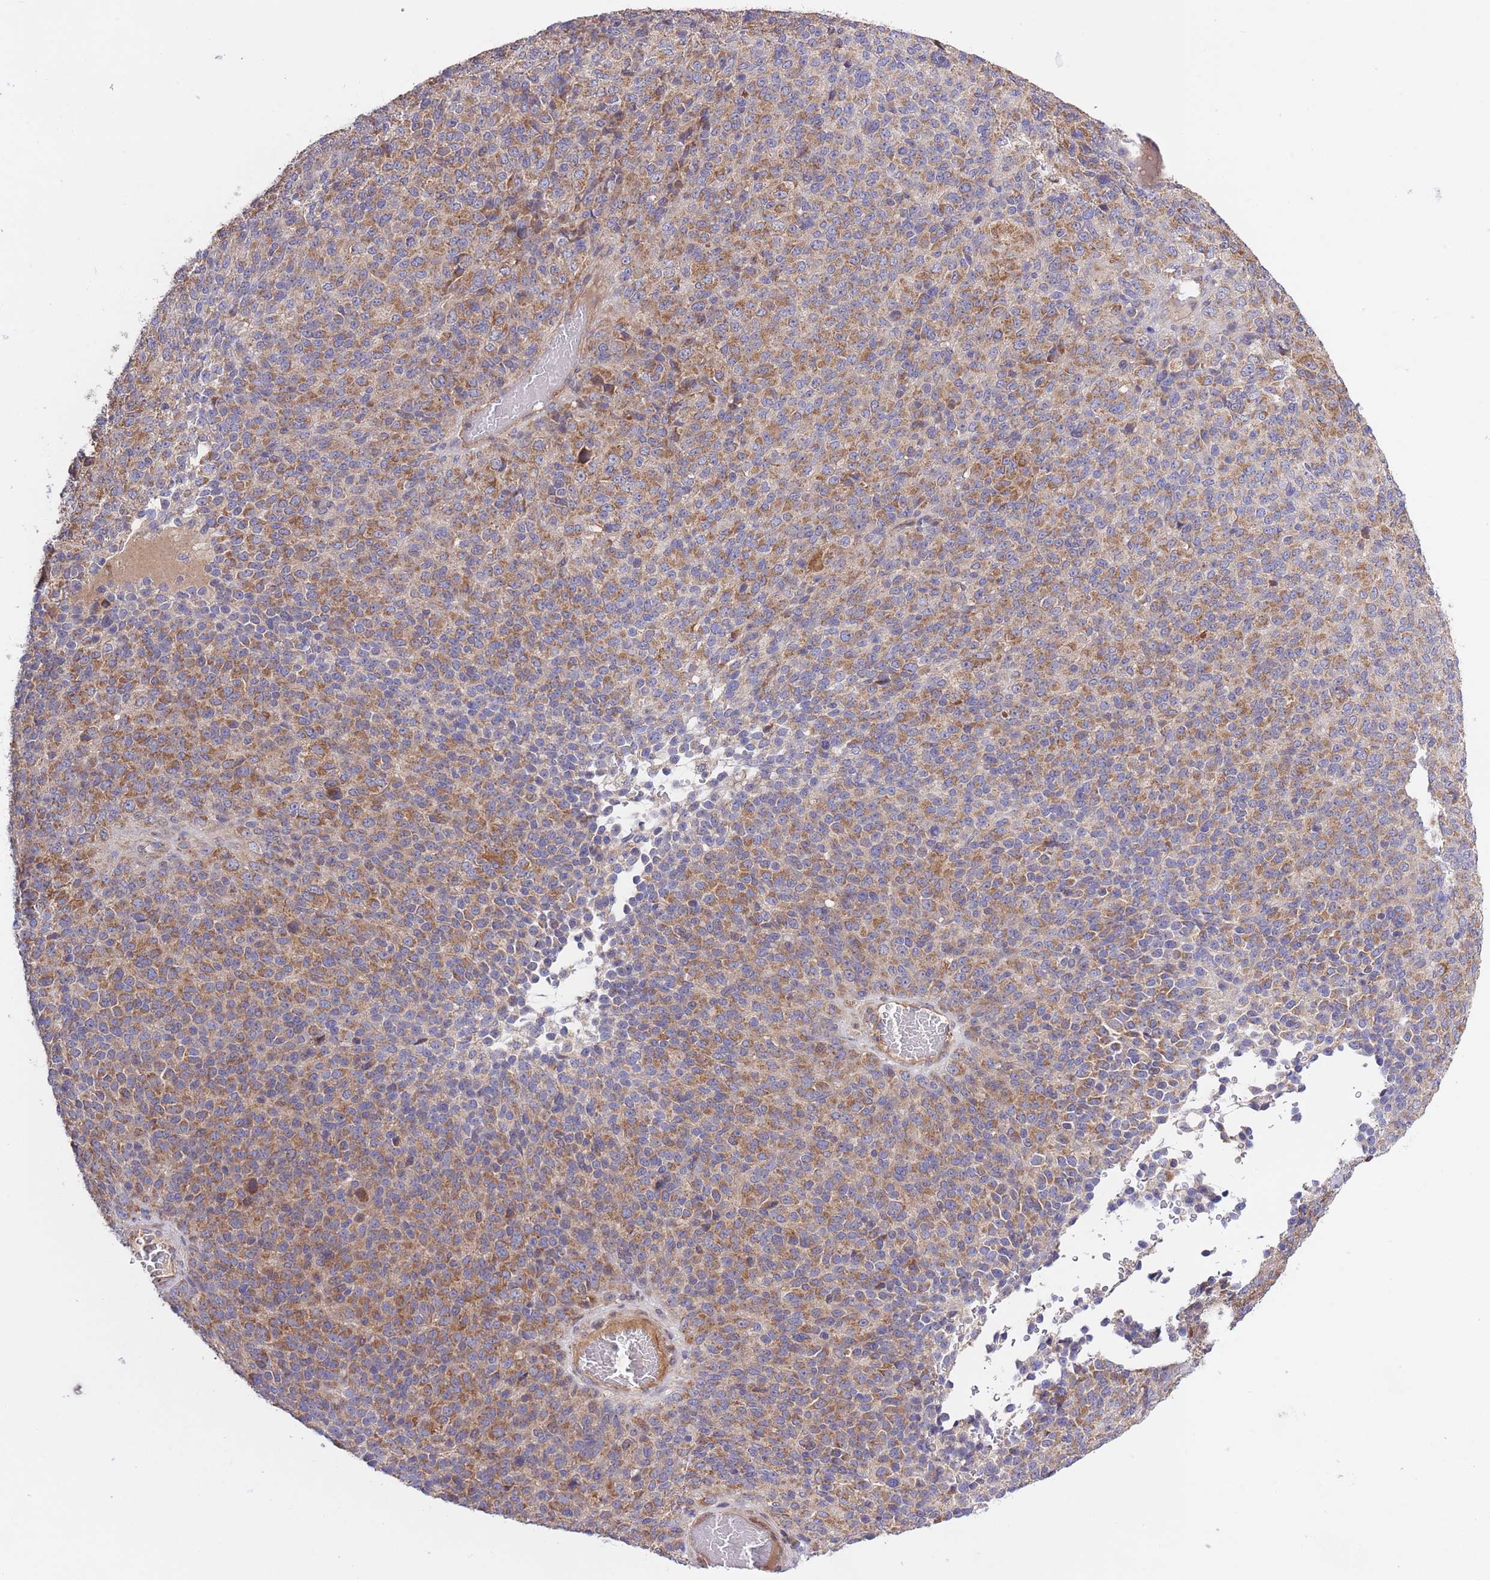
{"staining": {"intensity": "moderate", "quantity": ">75%", "location": "cytoplasmic/membranous"}, "tissue": "melanoma", "cell_type": "Tumor cells", "image_type": "cancer", "snomed": [{"axis": "morphology", "description": "Malignant melanoma, Metastatic site"}, {"axis": "topography", "description": "Brain"}], "caption": "There is medium levels of moderate cytoplasmic/membranous staining in tumor cells of malignant melanoma (metastatic site), as demonstrated by immunohistochemical staining (brown color).", "gene": "ATP13A2", "patient": {"sex": "female", "age": 56}}